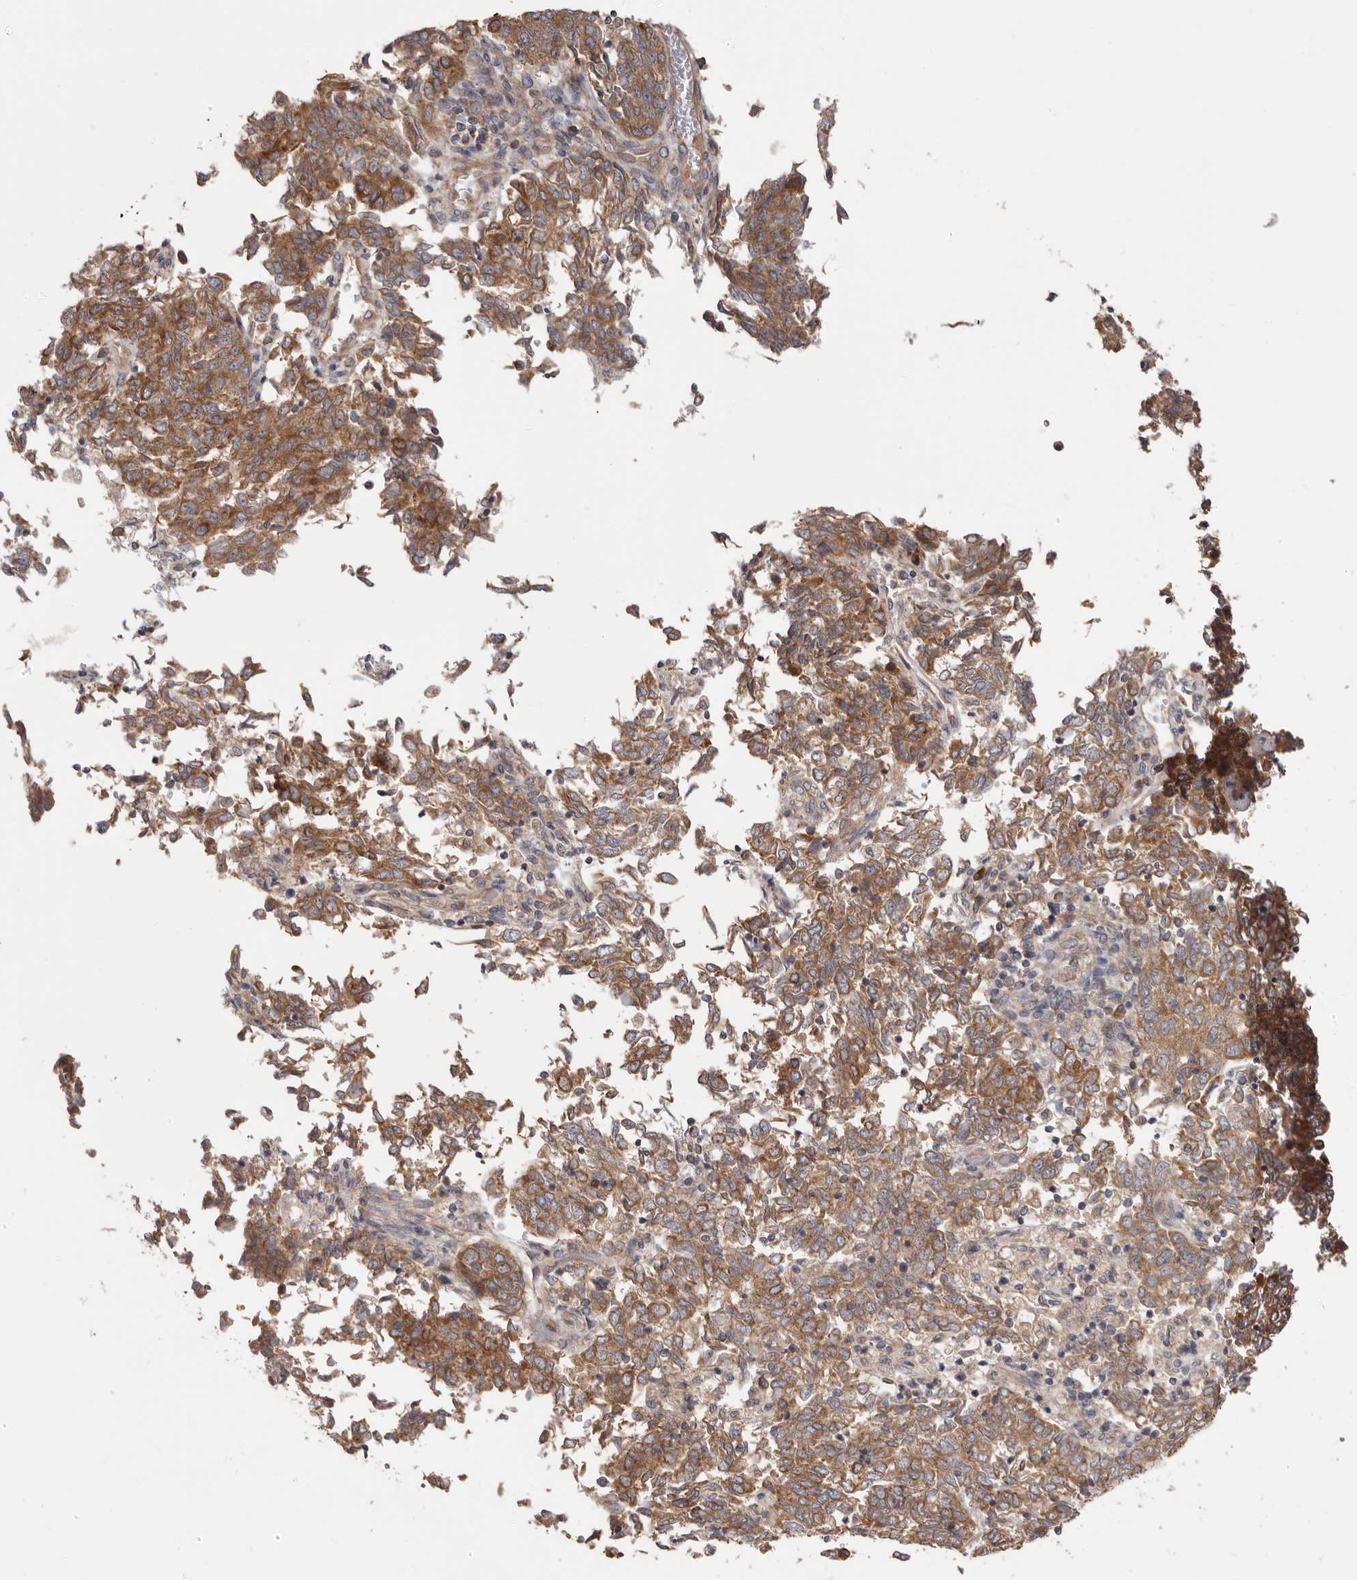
{"staining": {"intensity": "moderate", "quantity": ">75%", "location": "cytoplasmic/membranous"}, "tissue": "endometrial cancer", "cell_type": "Tumor cells", "image_type": "cancer", "snomed": [{"axis": "morphology", "description": "Adenocarcinoma, NOS"}, {"axis": "topography", "description": "Endometrium"}], "caption": "The image shows a brown stain indicating the presence of a protein in the cytoplasmic/membranous of tumor cells in endometrial adenocarcinoma. The staining was performed using DAB, with brown indicating positive protein expression. Nuclei are stained blue with hematoxylin.", "gene": "TMUB1", "patient": {"sex": "female", "age": 80}}